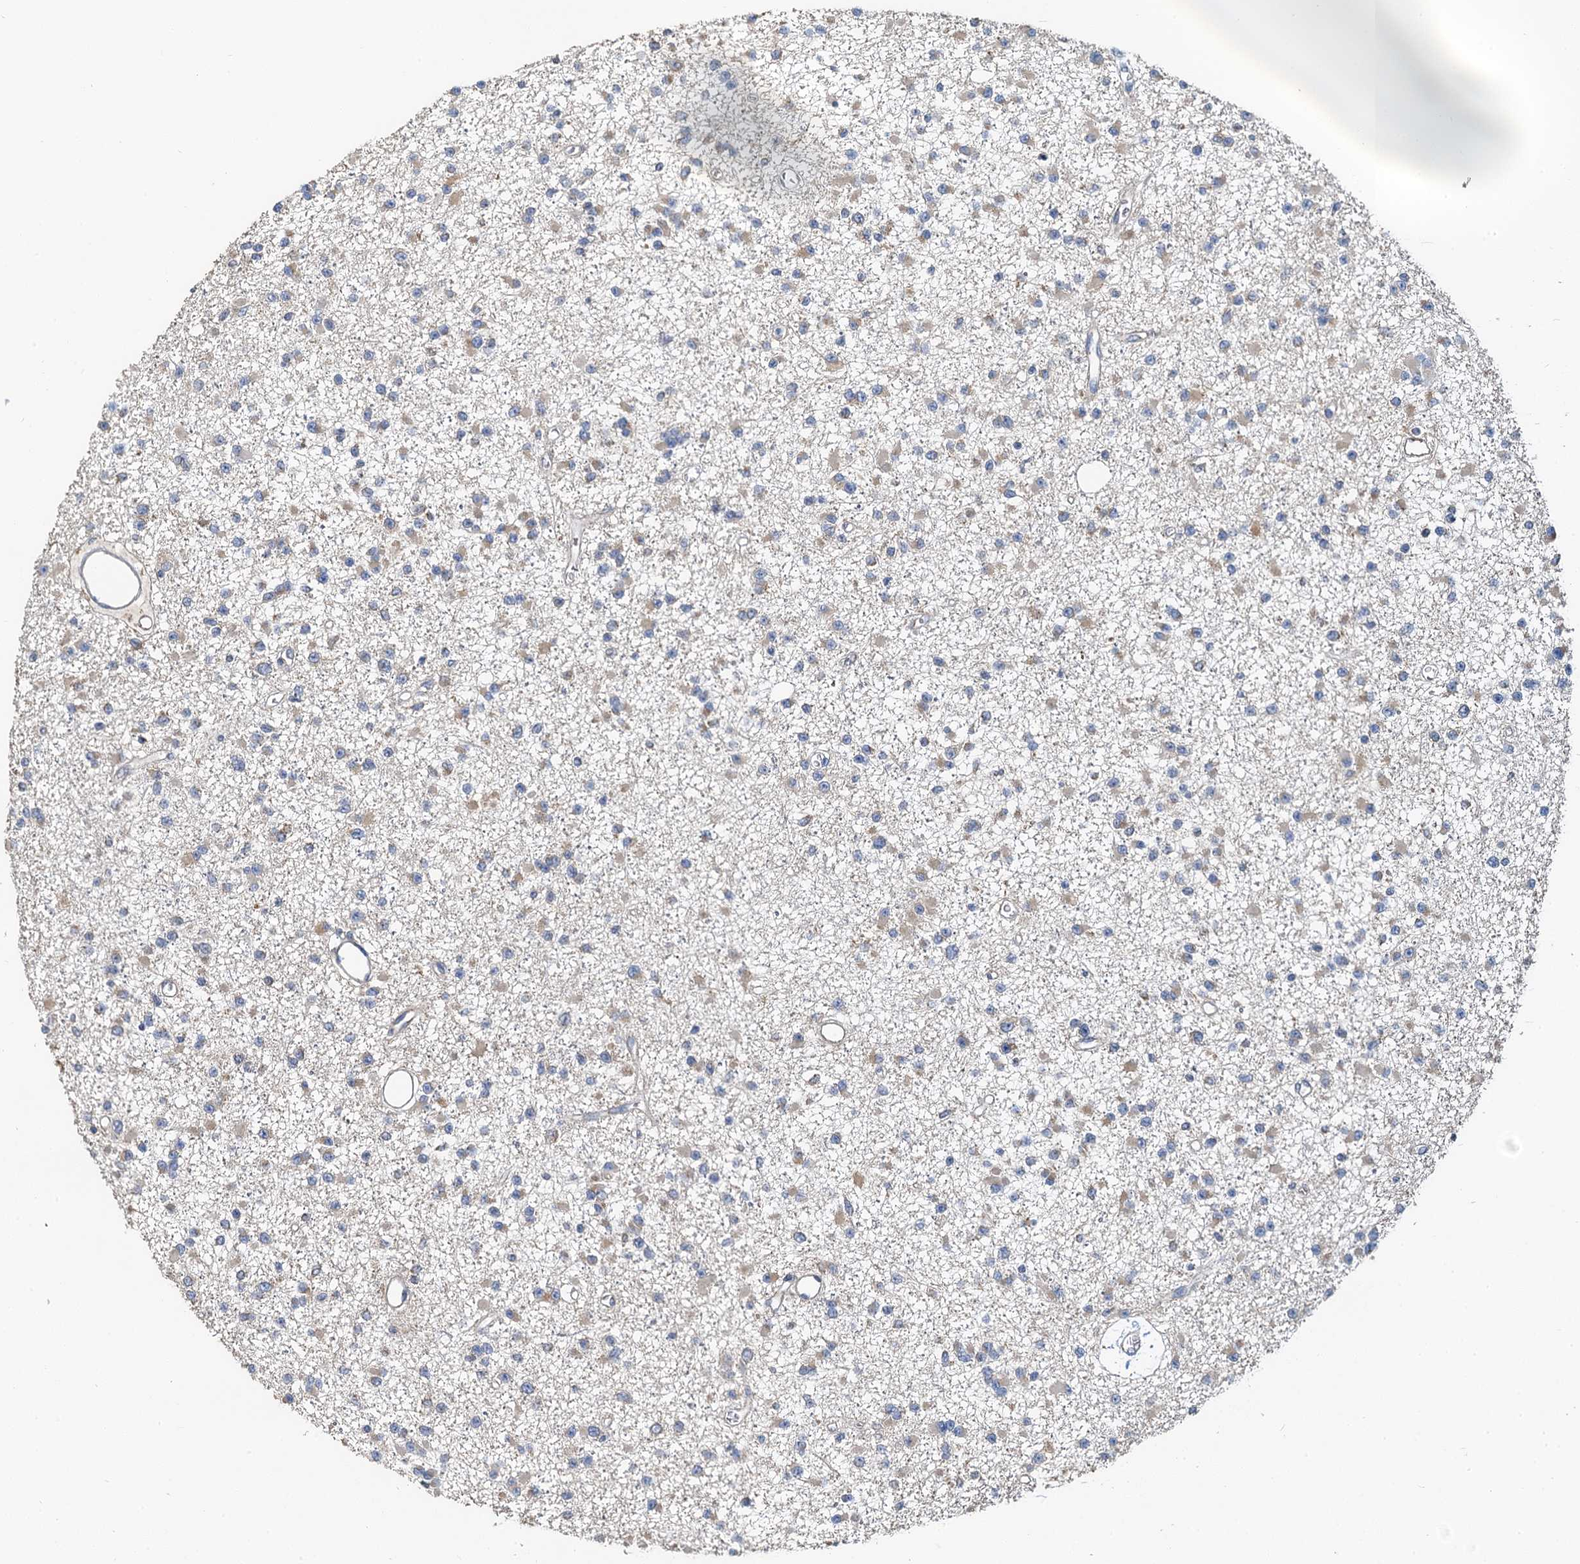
{"staining": {"intensity": "weak", "quantity": "25%-75%", "location": "cytoplasmic/membranous"}, "tissue": "glioma", "cell_type": "Tumor cells", "image_type": "cancer", "snomed": [{"axis": "morphology", "description": "Glioma, malignant, Low grade"}, {"axis": "topography", "description": "Brain"}], "caption": "Brown immunohistochemical staining in glioma reveals weak cytoplasmic/membranous staining in about 25%-75% of tumor cells.", "gene": "NKAPD1", "patient": {"sex": "female", "age": 22}}